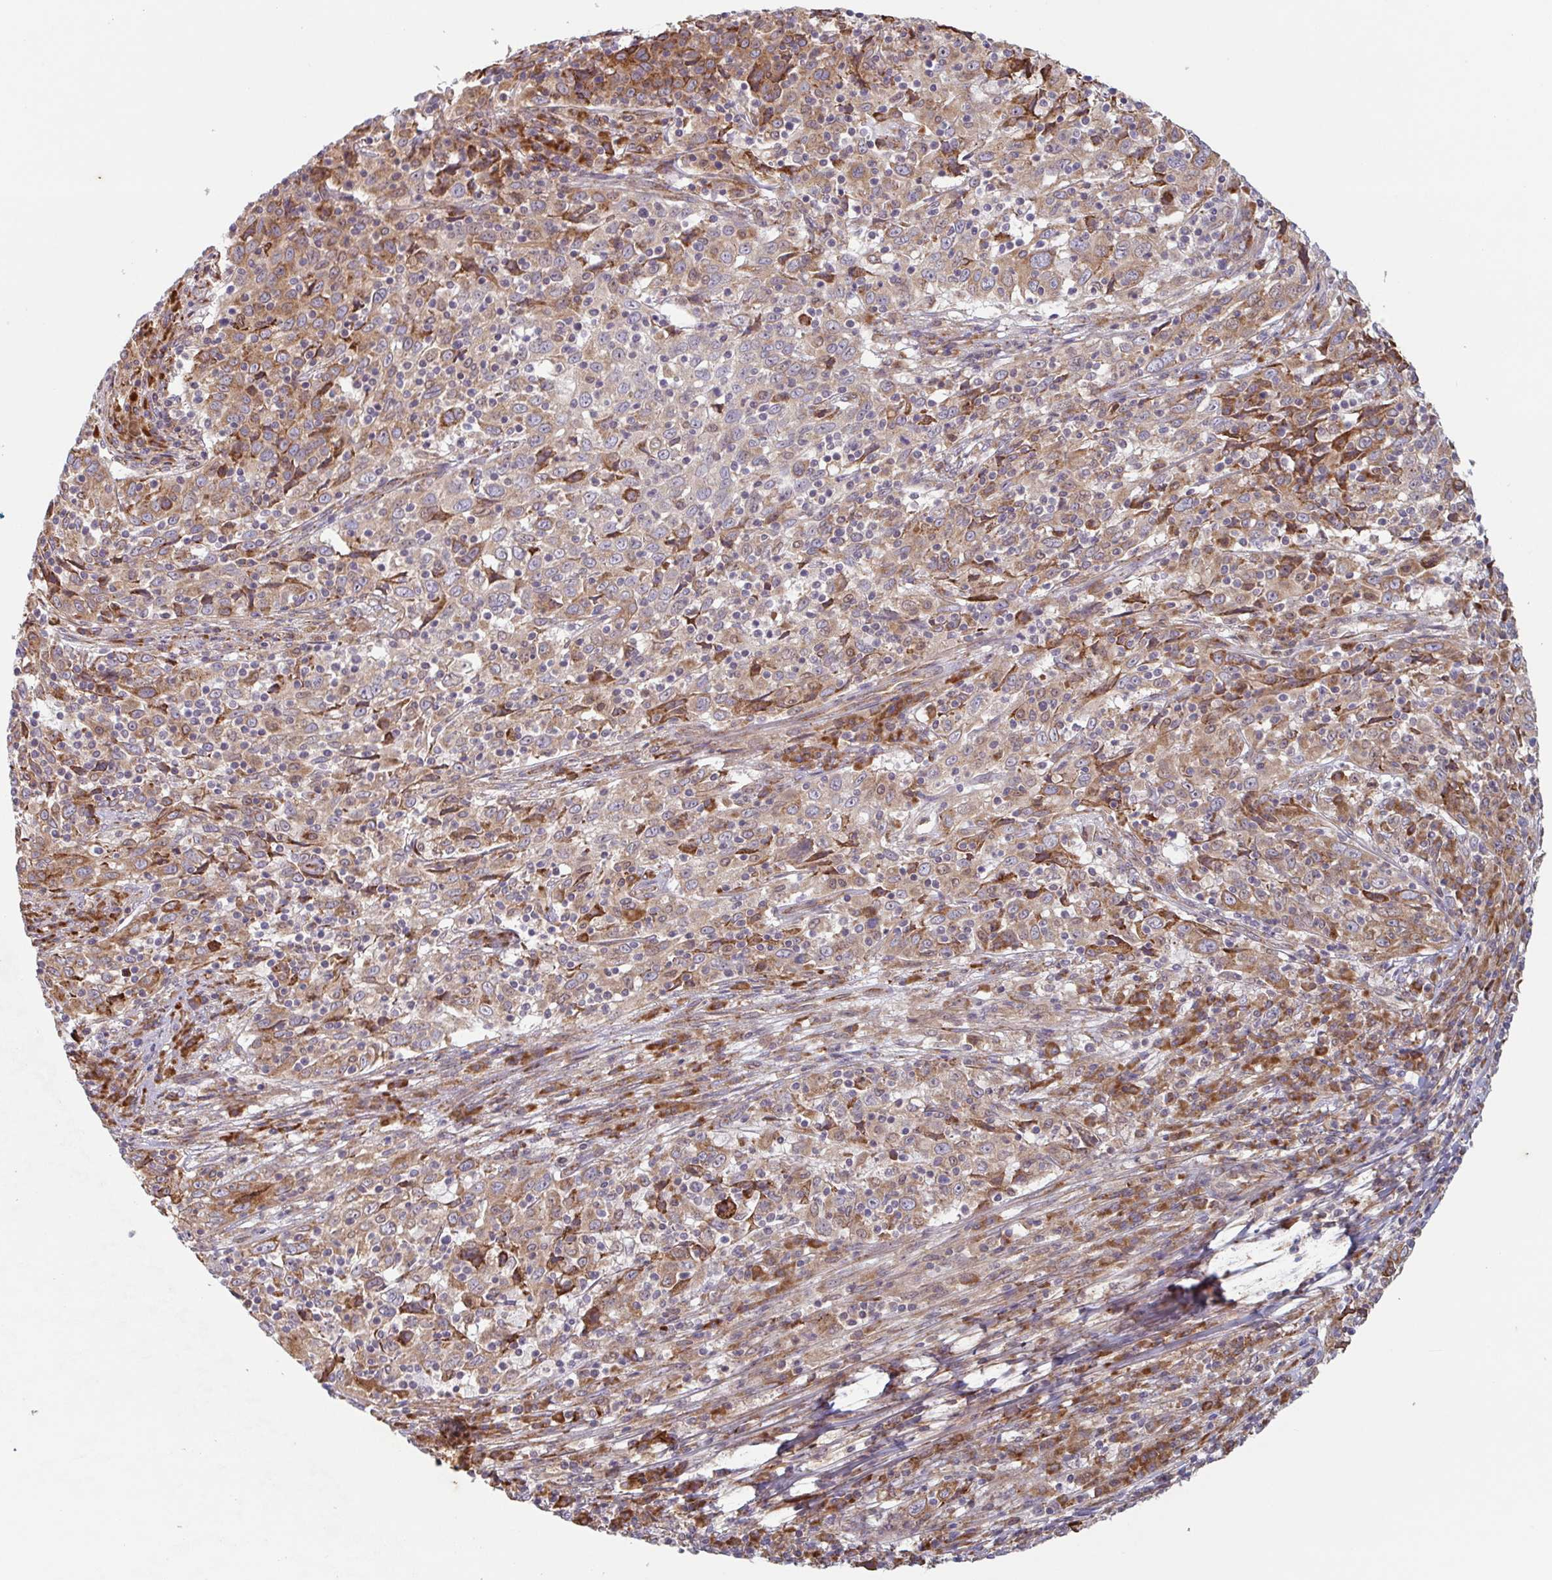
{"staining": {"intensity": "moderate", "quantity": ">75%", "location": "cytoplasmic/membranous"}, "tissue": "cervical cancer", "cell_type": "Tumor cells", "image_type": "cancer", "snomed": [{"axis": "morphology", "description": "Squamous cell carcinoma, NOS"}, {"axis": "topography", "description": "Cervix"}], "caption": "Protein expression analysis of cervical squamous cell carcinoma displays moderate cytoplasmic/membranous positivity in approximately >75% of tumor cells.", "gene": "RIT1", "patient": {"sex": "female", "age": 46}}